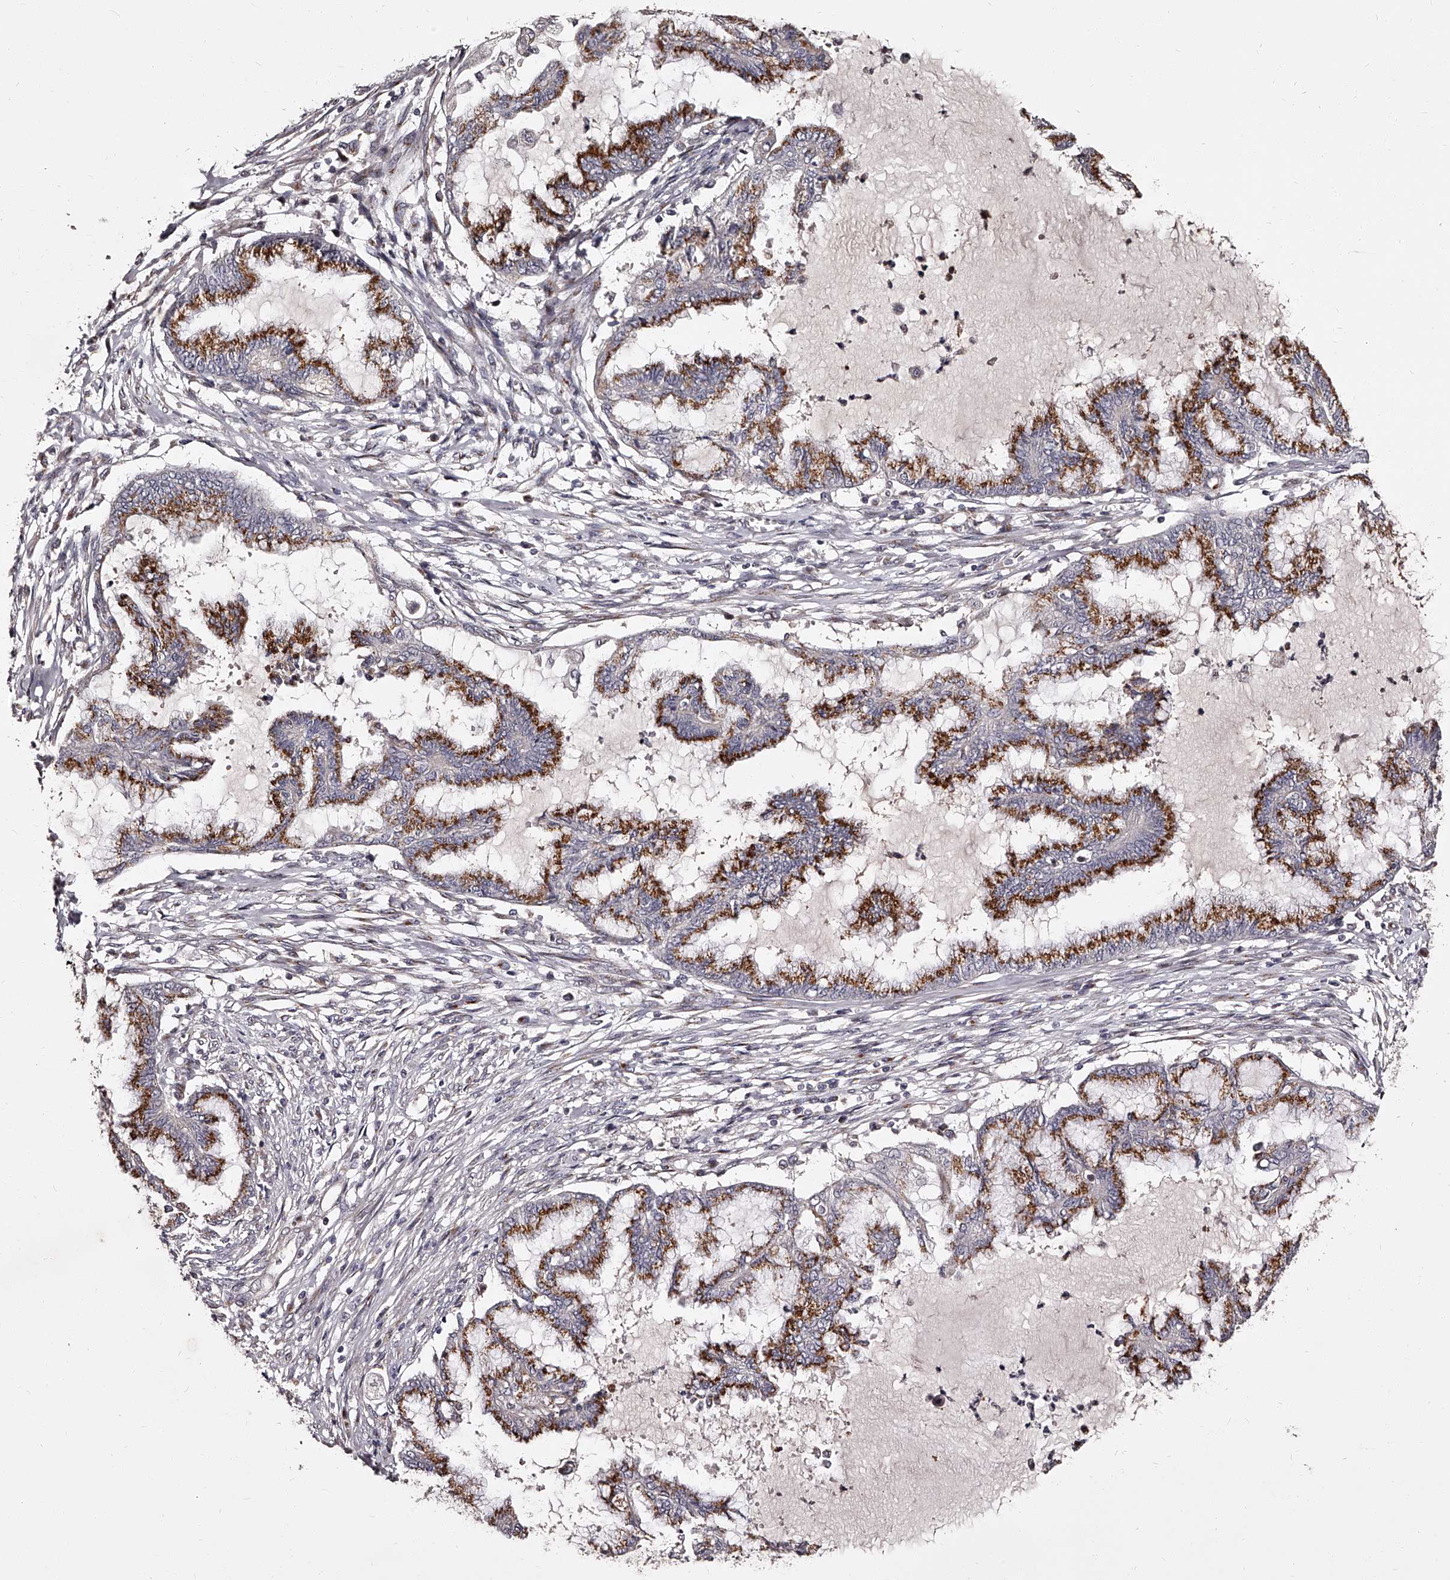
{"staining": {"intensity": "strong", "quantity": ">75%", "location": "cytoplasmic/membranous"}, "tissue": "endometrial cancer", "cell_type": "Tumor cells", "image_type": "cancer", "snomed": [{"axis": "morphology", "description": "Adenocarcinoma, NOS"}, {"axis": "topography", "description": "Endometrium"}], "caption": "Endometrial adenocarcinoma stained for a protein shows strong cytoplasmic/membranous positivity in tumor cells.", "gene": "RSC1A1", "patient": {"sex": "female", "age": 86}}